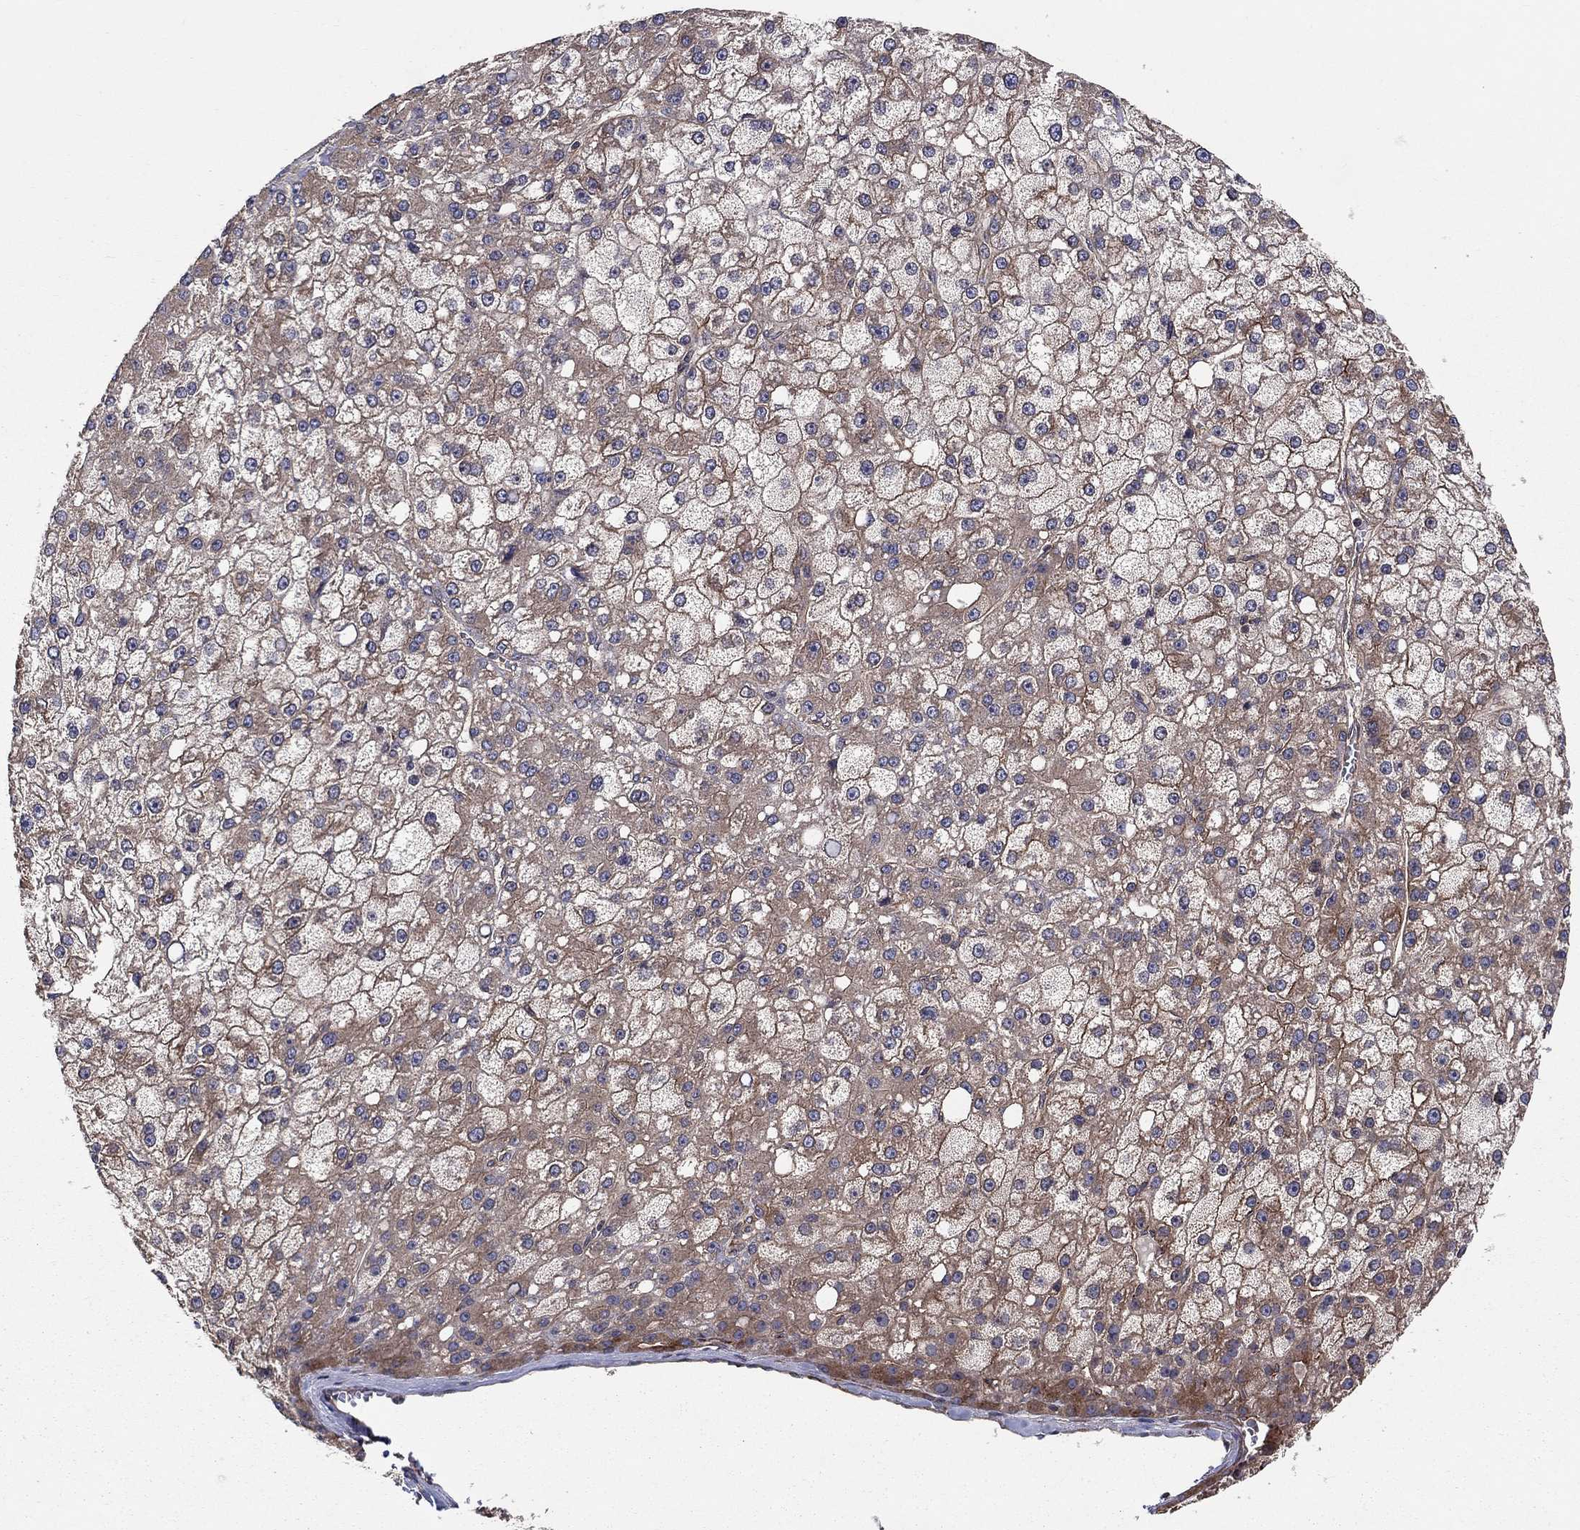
{"staining": {"intensity": "strong", "quantity": "25%-75%", "location": "cytoplasmic/membranous"}, "tissue": "liver cancer", "cell_type": "Tumor cells", "image_type": "cancer", "snomed": [{"axis": "morphology", "description": "Carcinoma, Hepatocellular, NOS"}, {"axis": "topography", "description": "Liver"}], "caption": "This histopathology image displays immunohistochemistry (IHC) staining of human liver cancer (hepatocellular carcinoma), with high strong cytoplasmic/membranous positivity in approximately 25%-75% of tumor cells.", "gene": "BMERB1", "patient": {"sex": "male", "age": 67}}